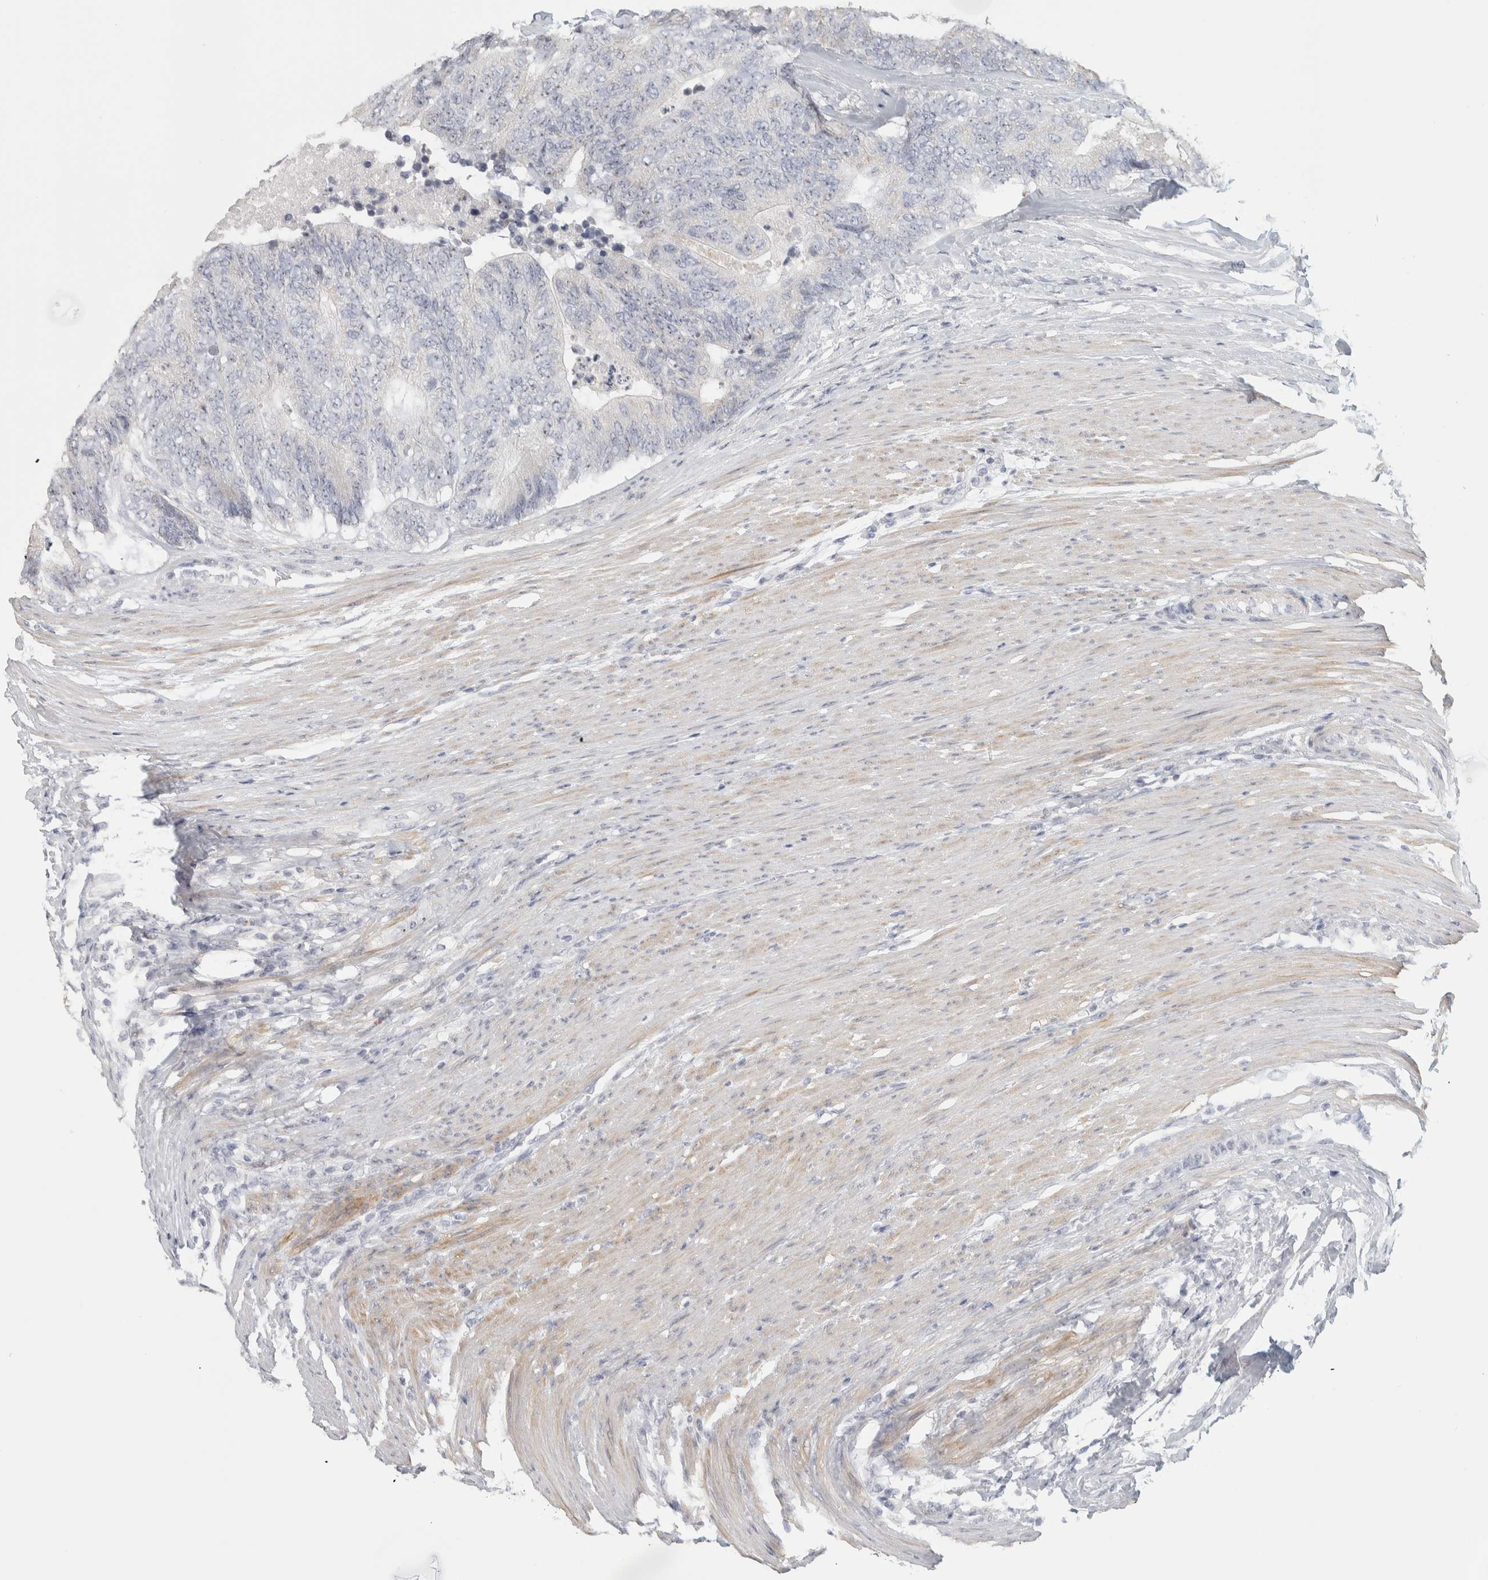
{"staining": {"intensity": "weak", "quantity": "25%-75%", "location": "nuclear"}, "tissue": "colorectal cancer", "cell_type": "Tumor cells", "image_type": "cancer", "snomed": [{"axis": "morphology", "description": "Adenocarcinoma, NOS"}, {"axis": "topography", "description": "Colon"}], "caption": "IHC staining of adenocarcinoma (colorectal), which displays low levels of weak nuclear expression in about 25%-75% of tumor cells indicating weak nuclear protein staining. The staining was performed using DAB (3,3'-diaminobenzidine) (brown) for protein detection and nuclei were counterstained in hematoxylin (blue).", "gene": "DCXR", "patient": {"sex": "female", "age": 67}}